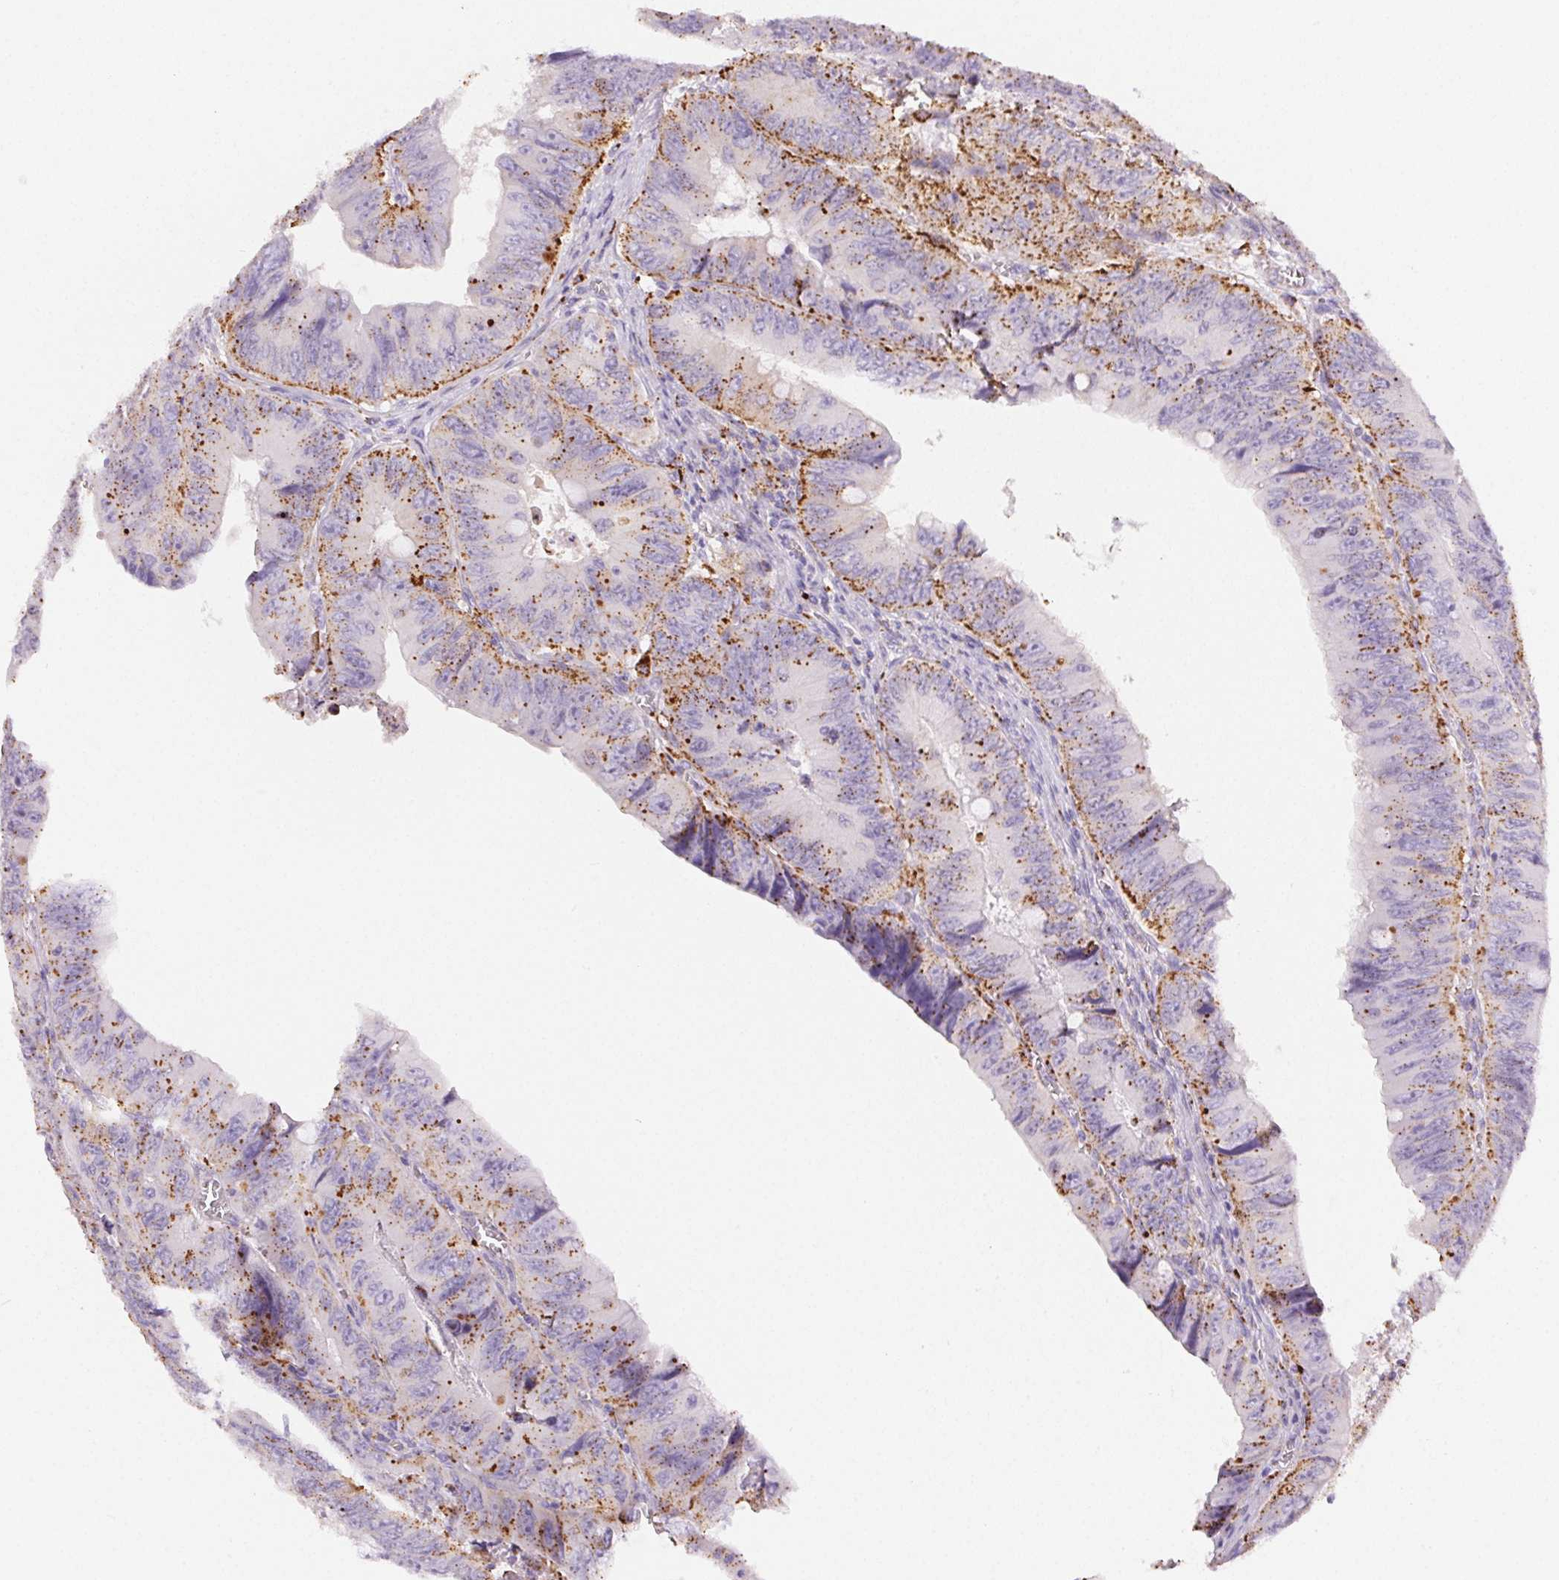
{"staining": {"intensity": "moderate", "quantity": "25%-75%", "location": "cytoplasmic/membranous"}, "tissue": "colorectal cancer", "cell_type": "Tumor cells", "image_type": "cancer", "snomed": [{"axis": "morphology", "description": "Adenocarcinoma, NOS"}, {"axis": "topography", "description": "Colon"}], "caption": "DAB immunohistochemical staining of adenocarcinoma (colorectal) shows moderate cytoplasmic/membranous protein positivity in approximately 25%-75% of tumor cells.", "gene": "SCPEP1", "patient": {"sex": "female", "age": 84}}